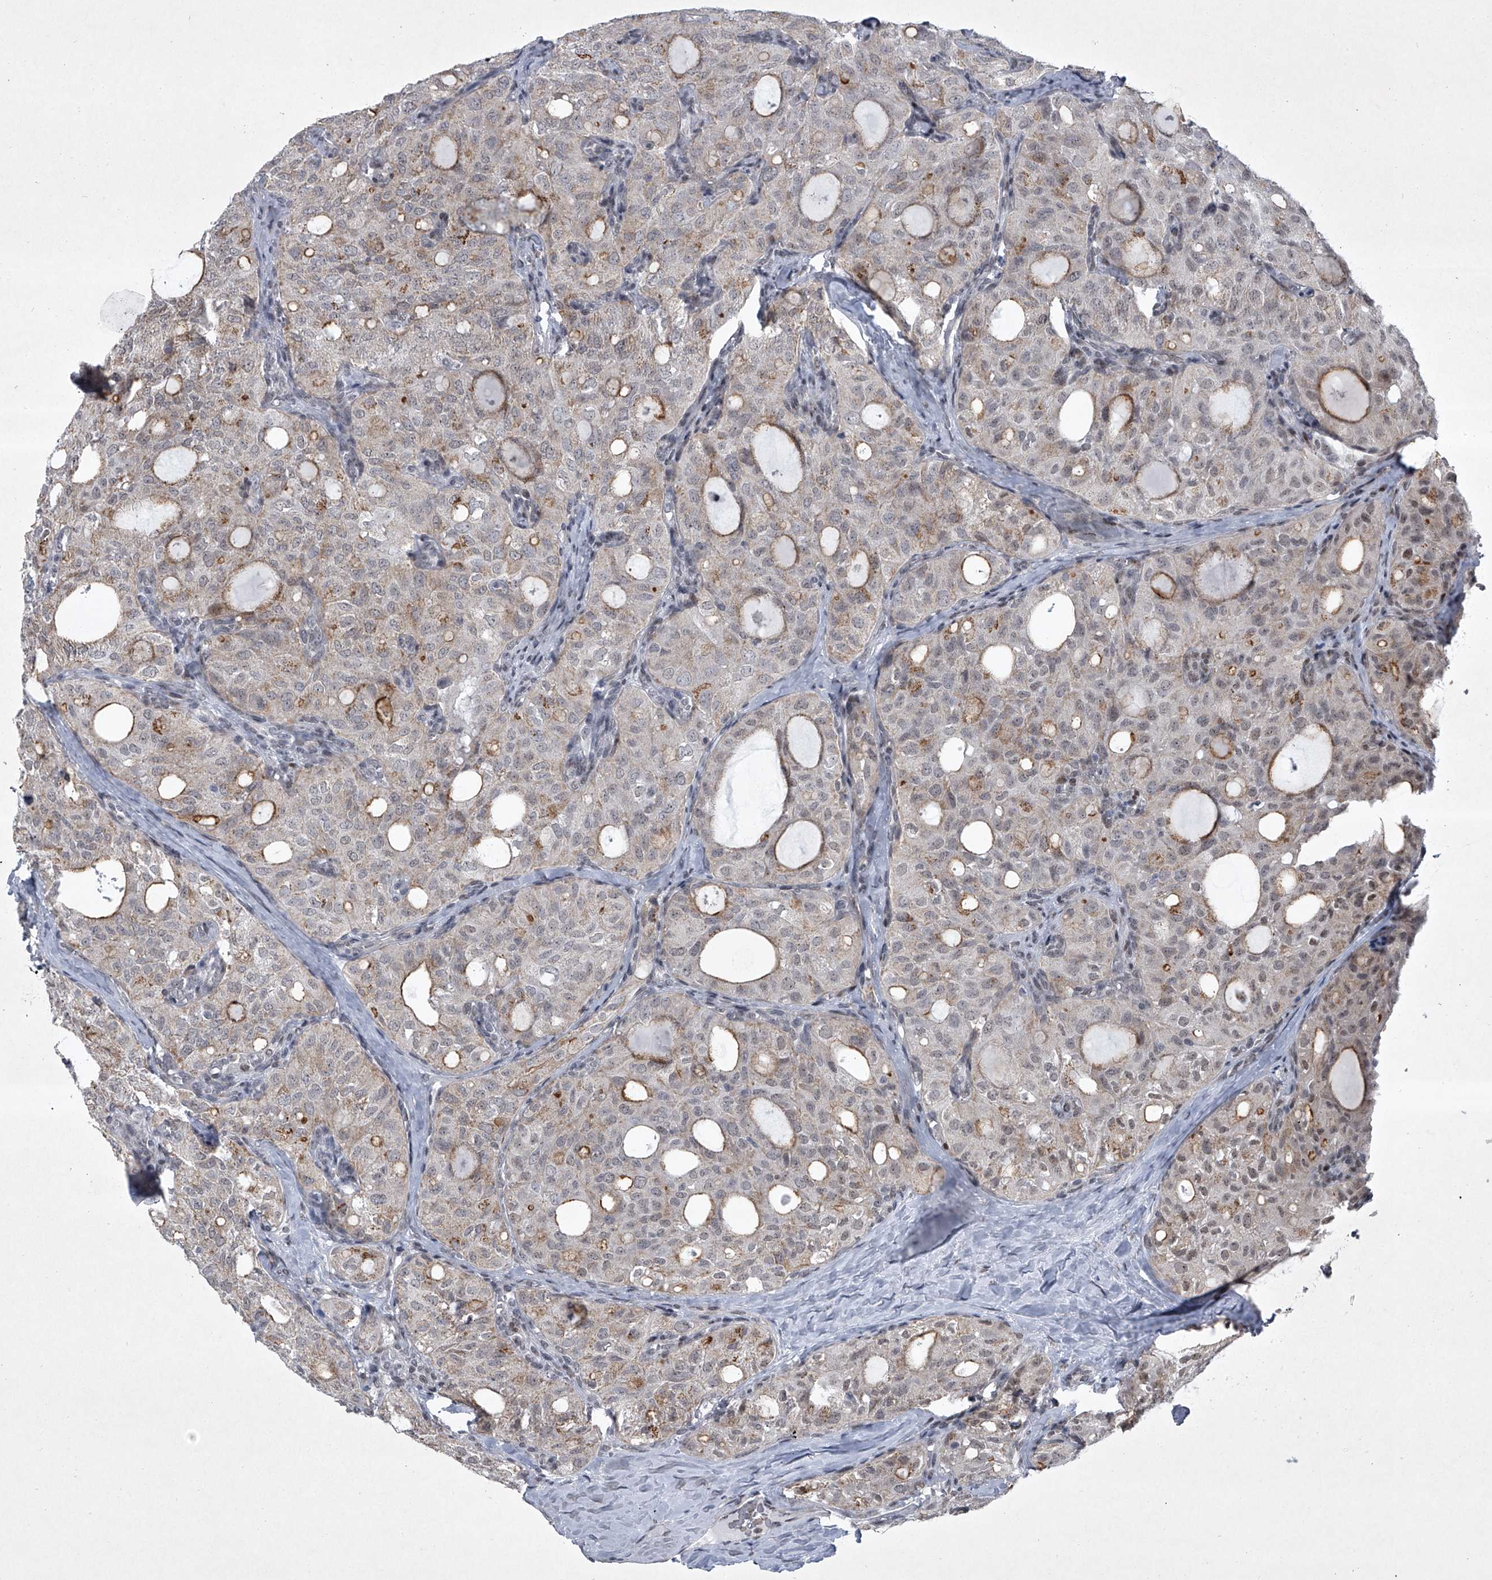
{"staining": {"intensity": "moderate", "quantity": "<25%", "location": "cytoplasmic/membranous"}, "tissue": "thyroid cancer", "cell_type": "Tumor cells", "image_type": "cancer", "snomed": [{"axis": "morphology", "description": "Follicular adenoma carcinoma, NOS"}, {"axis": "topography", "description": "Thyroid gland"}], "caption": "DAB immunohistochemical staining of thyroid cancer (follicular adenoma carcinoma) displays moderate cytoplasmic/membranous protein expression in about <25% of tumor cells. The staining was performed using DAB (3,3'-diaminobenzidine) to visualize the protein expression in brown, while the nuclei were stained in blue with hematoxylin (Magnification: 20x).", "gene": "MLLT1", "patient": {"sex": "male", "age": 75}}